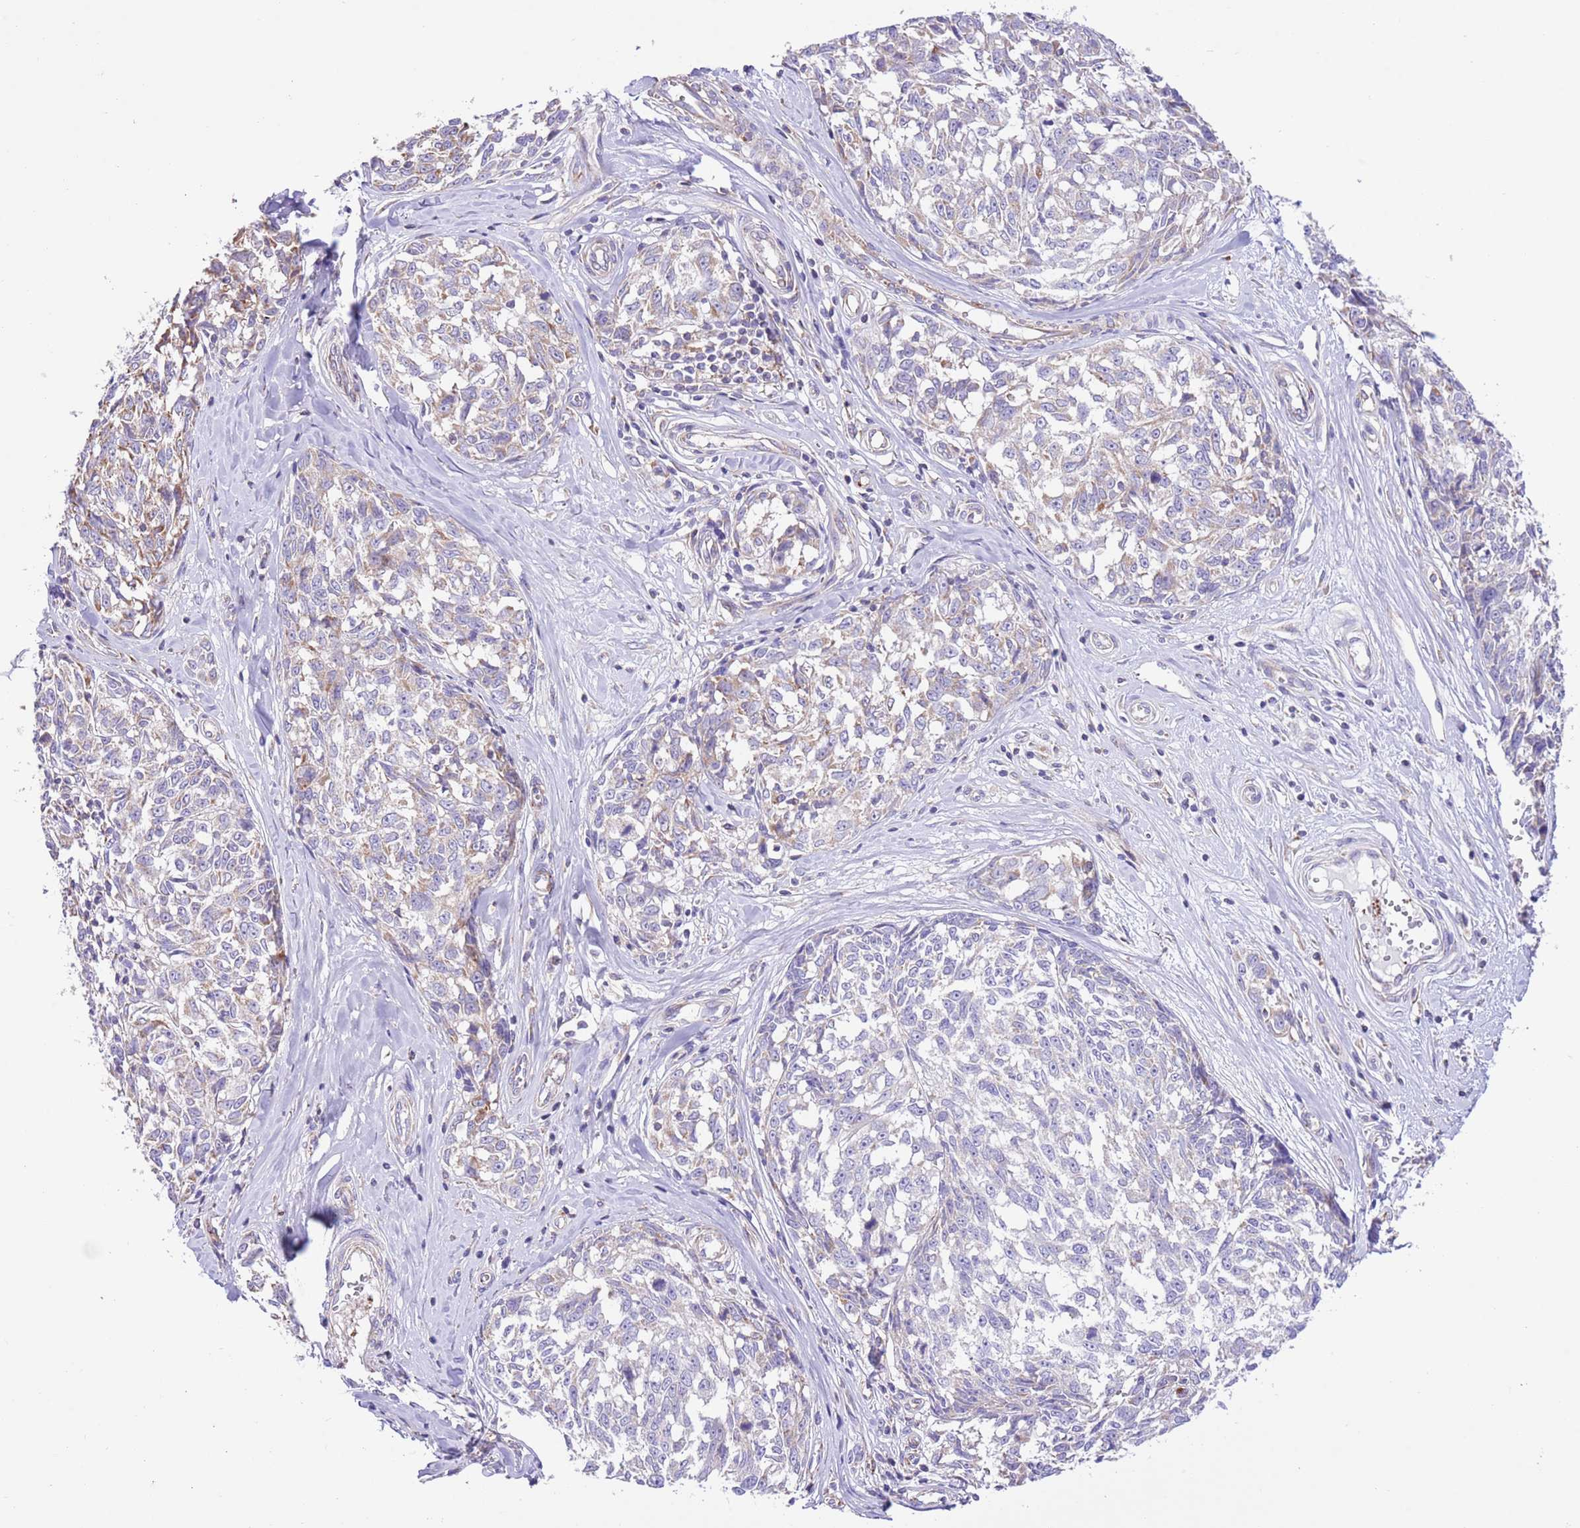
{"staining": {"intensity": "weak", "quantity": "<25%", "location": "cytoplasmic/membranous"}, "tissue": "melanoma", "cell_type": "Tumor cells", "image_type": "cancer", "snomed": [{"axis": "morphology", "description": "Normal tissue, NOS"}, {"axis": "morphology", "description": "Malignant melanoma, NOS"}, {"axis": "topography", "description": "Skin"}], "caption": "A histopathology image of melanoma stained for a protein reveals no brown staining in tumor cells.", "gene": "SS18L2", "patient": {"sex": "female", "age": 64}}